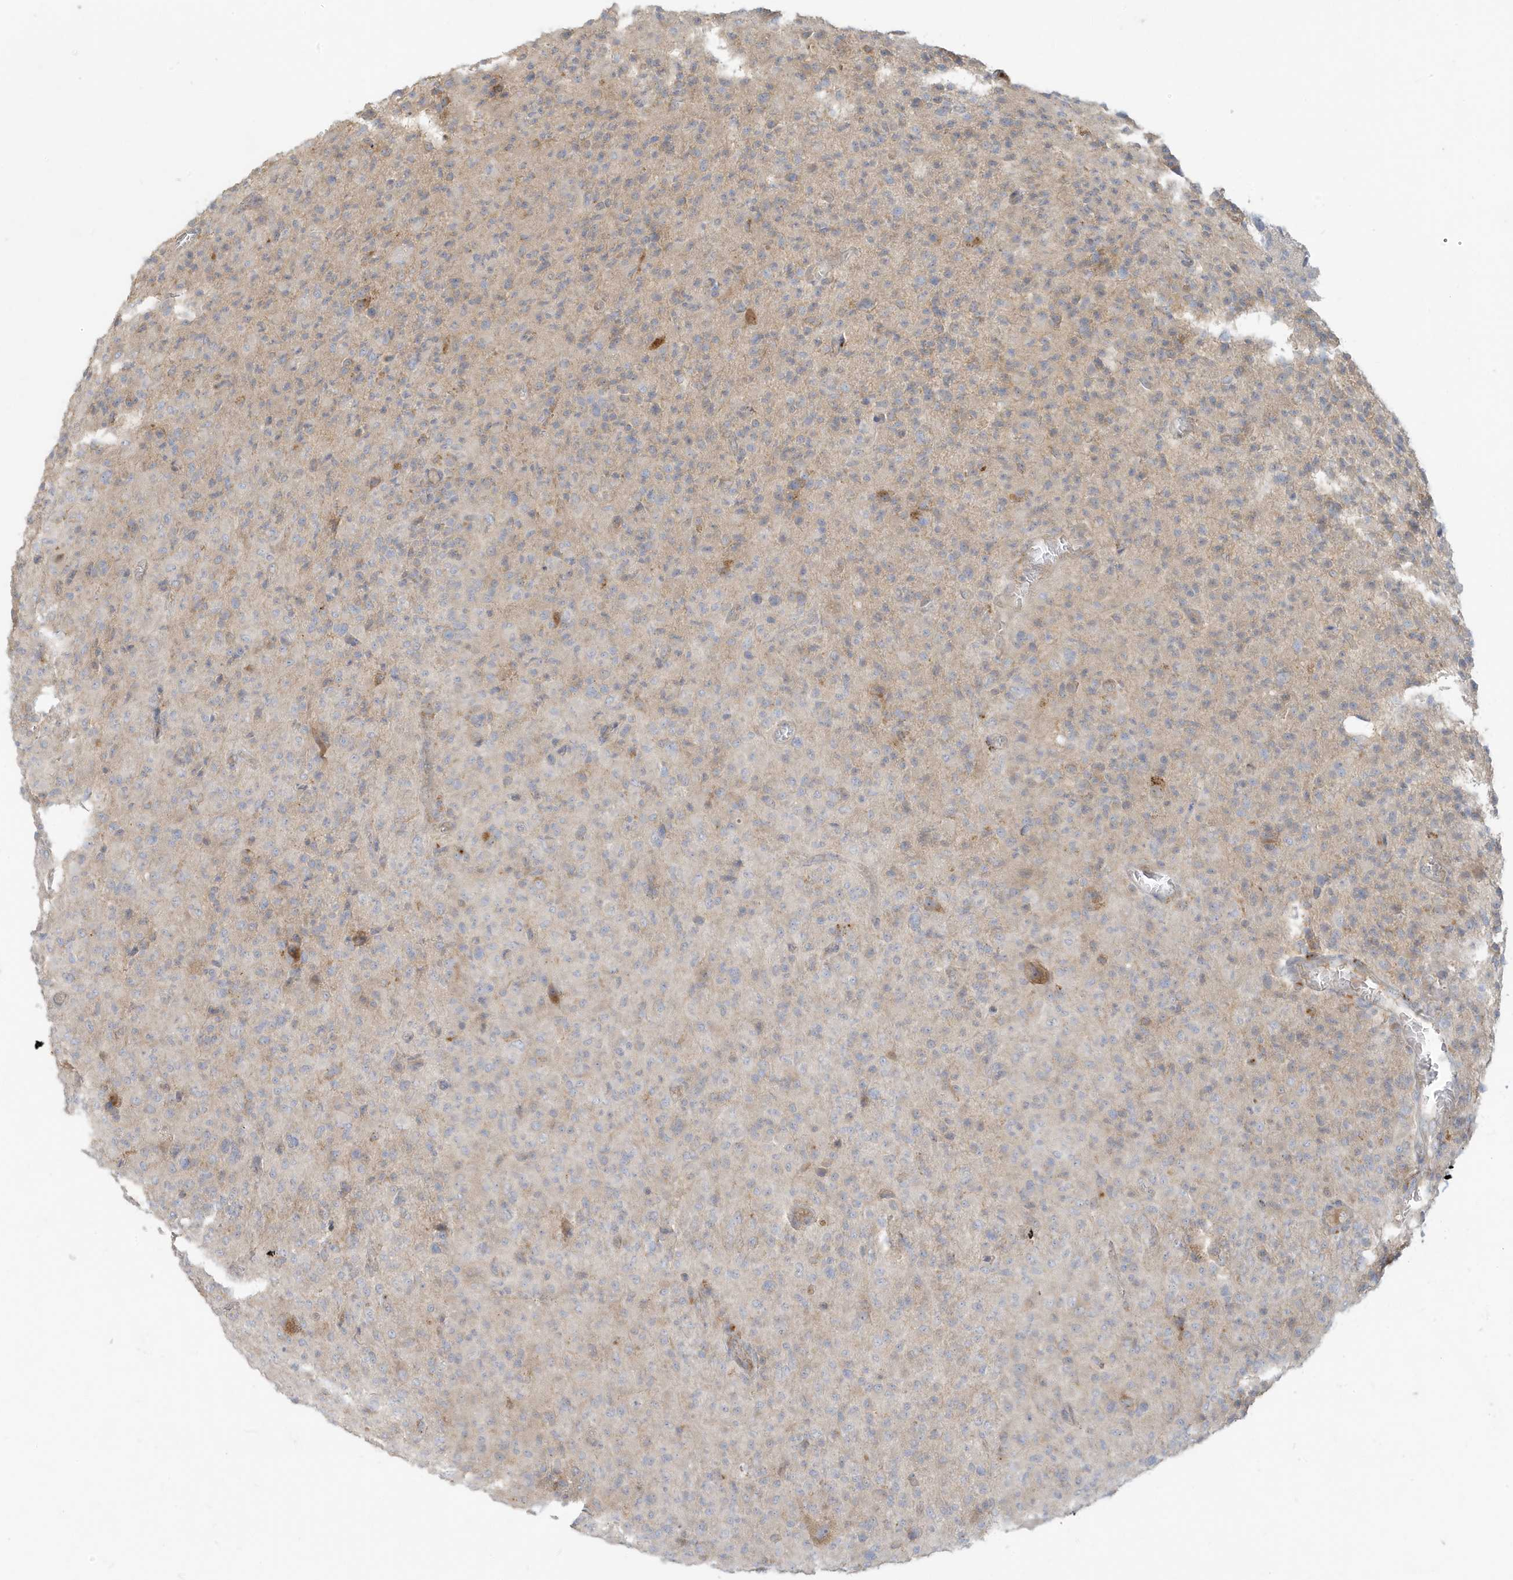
{"staining": {"intensity": "negative", "quantity": "none", "location": "none"}, "tissue": "glioma", "cell_type": "Tumor cells", "image_type": "cancer", "snomed": [{"axis": "morphology", "description": "Glioma, malignant, High grade"}, {"axis": "topography", "description": "Brain"}], "caption": "Immunohistochemistry (IHC) of malignant high-grade glioma displays no positivity in tumor cells.", "gene": "MCOLN1", "patient": {"sex": "female", "age": 57}}